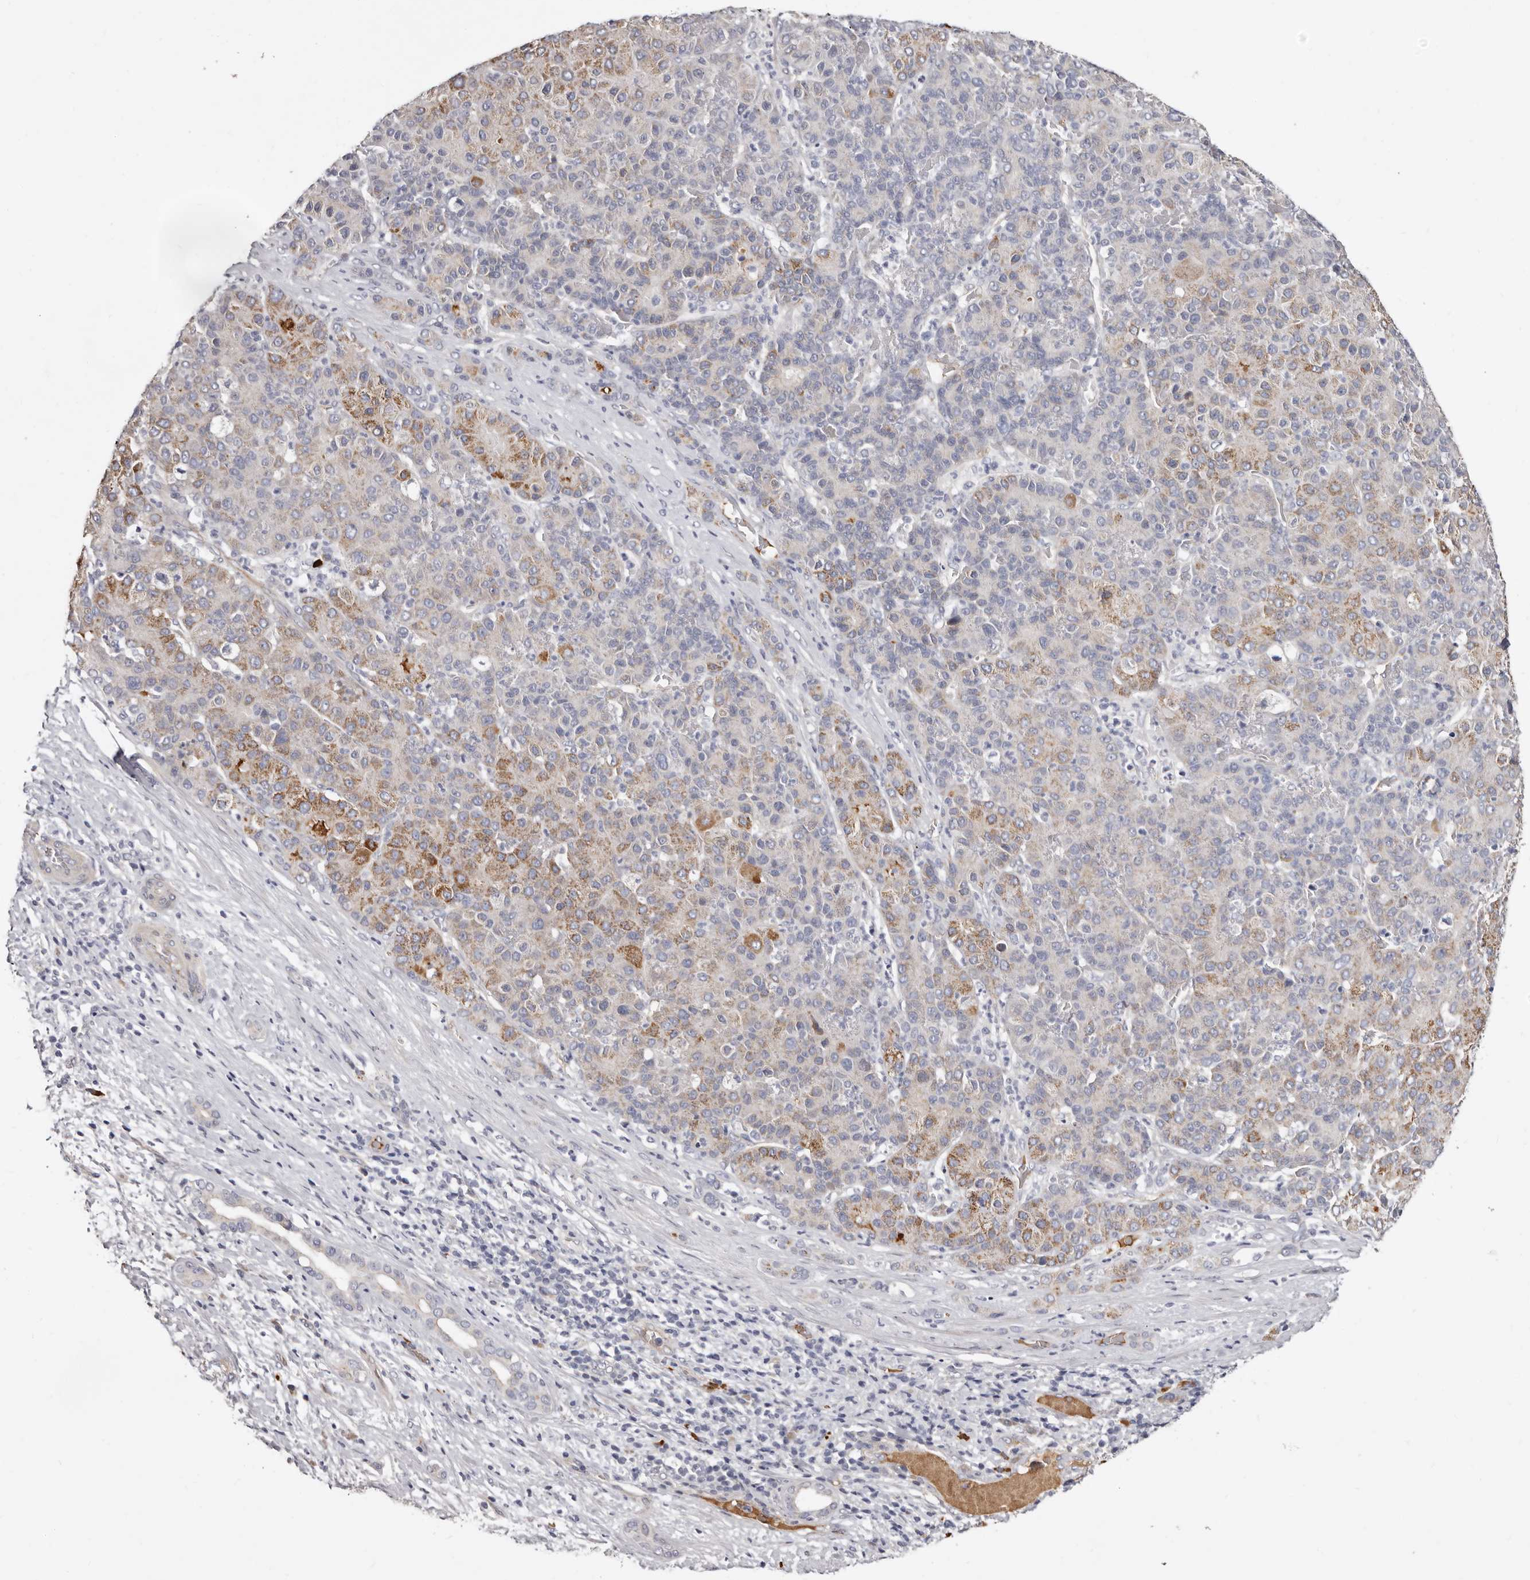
{"staining": {"intensity": "moderate", "quantity": "25%-75%", "location": "cytoplasmic/membranous"}, "tissue": "liver cancer", "cell_type": "Tumor cells", "image_type": "cancer", "snomed": [{"axis": "morphology", "description": "Carcinoma, Hepatocellular, NOS"}, {"axis": "topography", "description": "Liver"}], "caption": "Liver cancer stained with a protein marker exhibits moderate staining in tumor cells.", "gene": "SPTA1", "patient": {"sex": "male", "age": 65}}